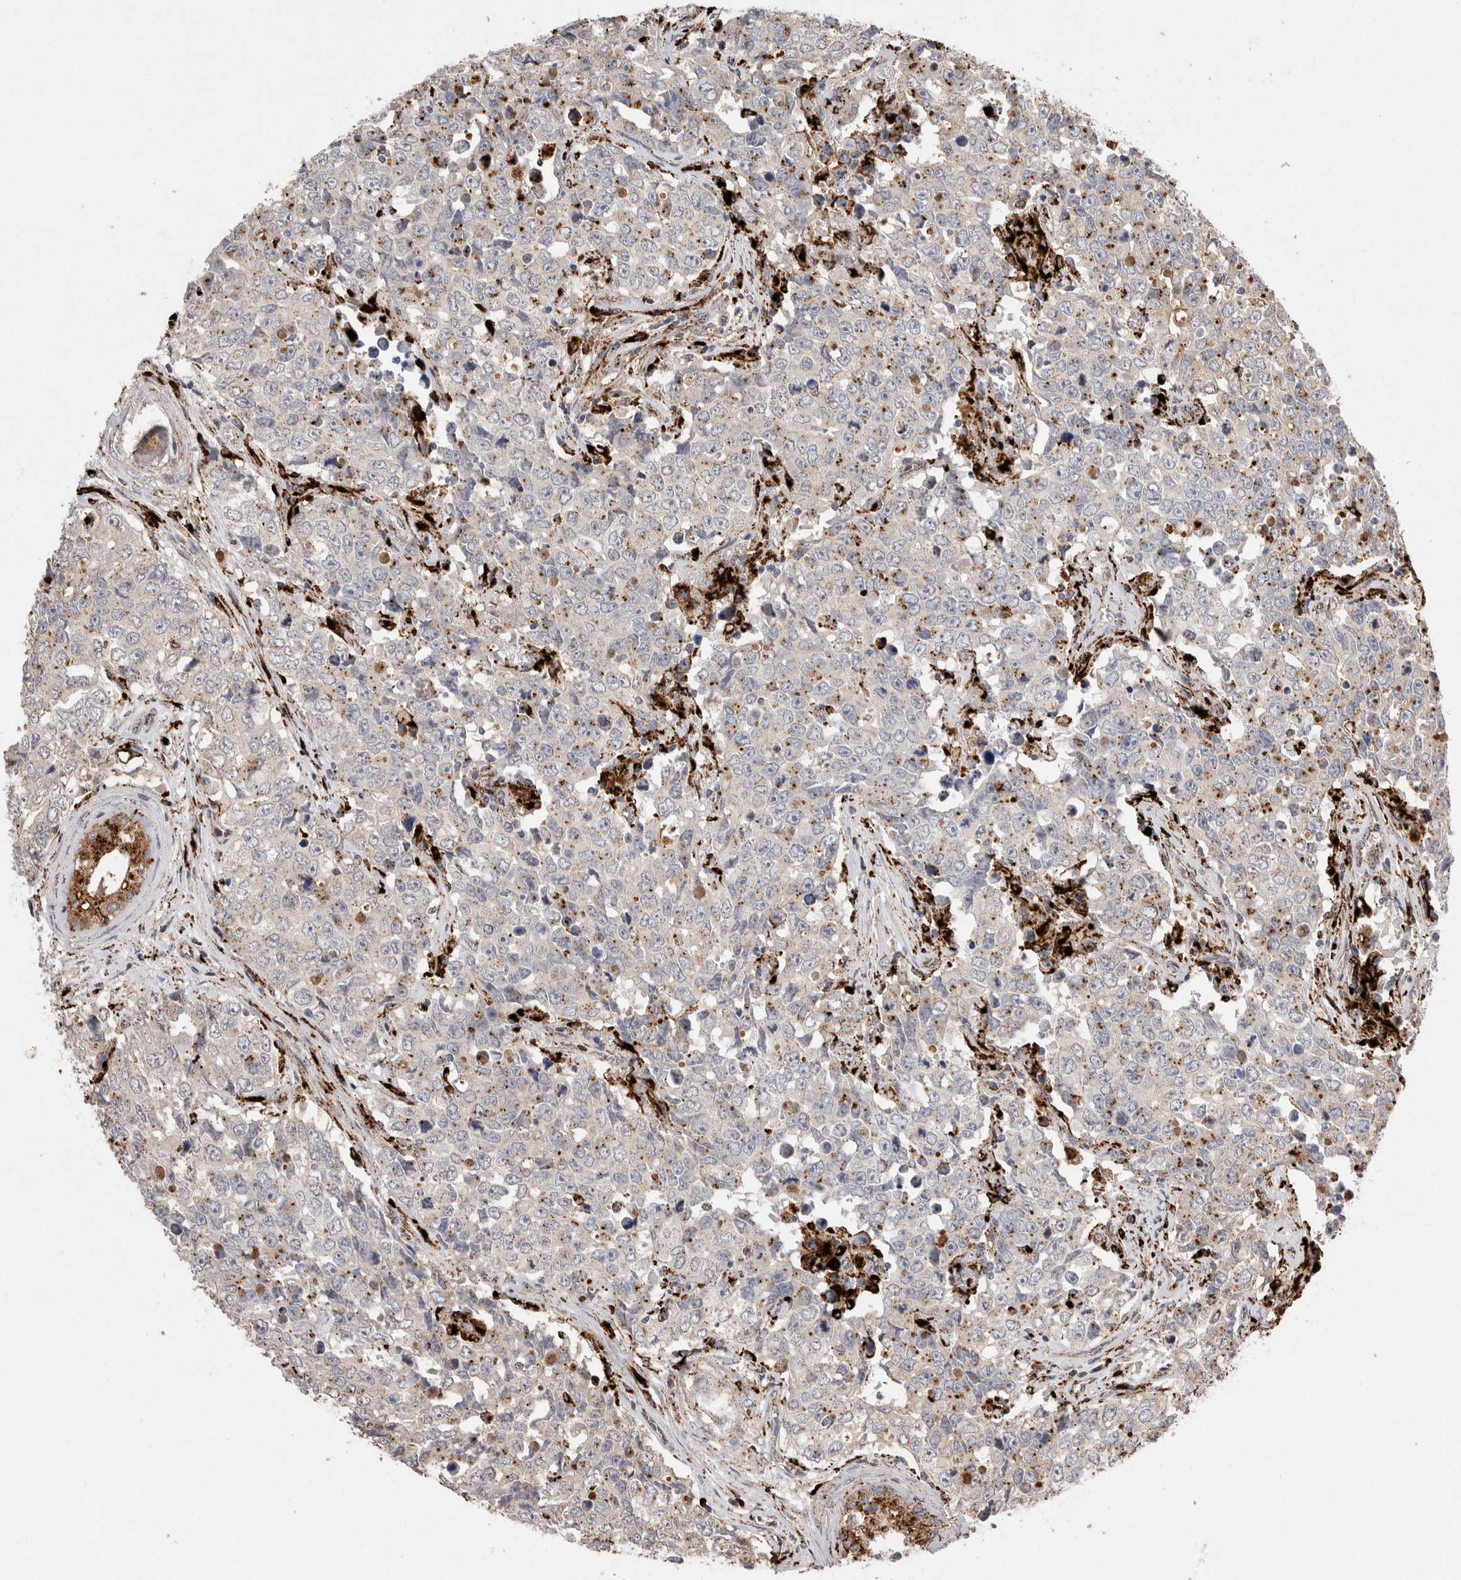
{"staining": {"intensity": "weak", "quantity": "25%-75%", "location": "cytoplasmic/membranous"}, "tissue": "testis cancer", "cell_type": "Tumor cells", "image_type": "cancer", "snomed": [{"axis": "morphology", "description": "Carcinoma, Embryonal, NOS"}, {"axis": "topography", "description": "Testis"}], "caption": "The image demonstrates staining of testis cancer, revealing weak cytoplasmic/membranous protein positivity (brown color) within tumor cells.", "gene": "CTSA", "patient": {"sex": "male", "age": 28}}